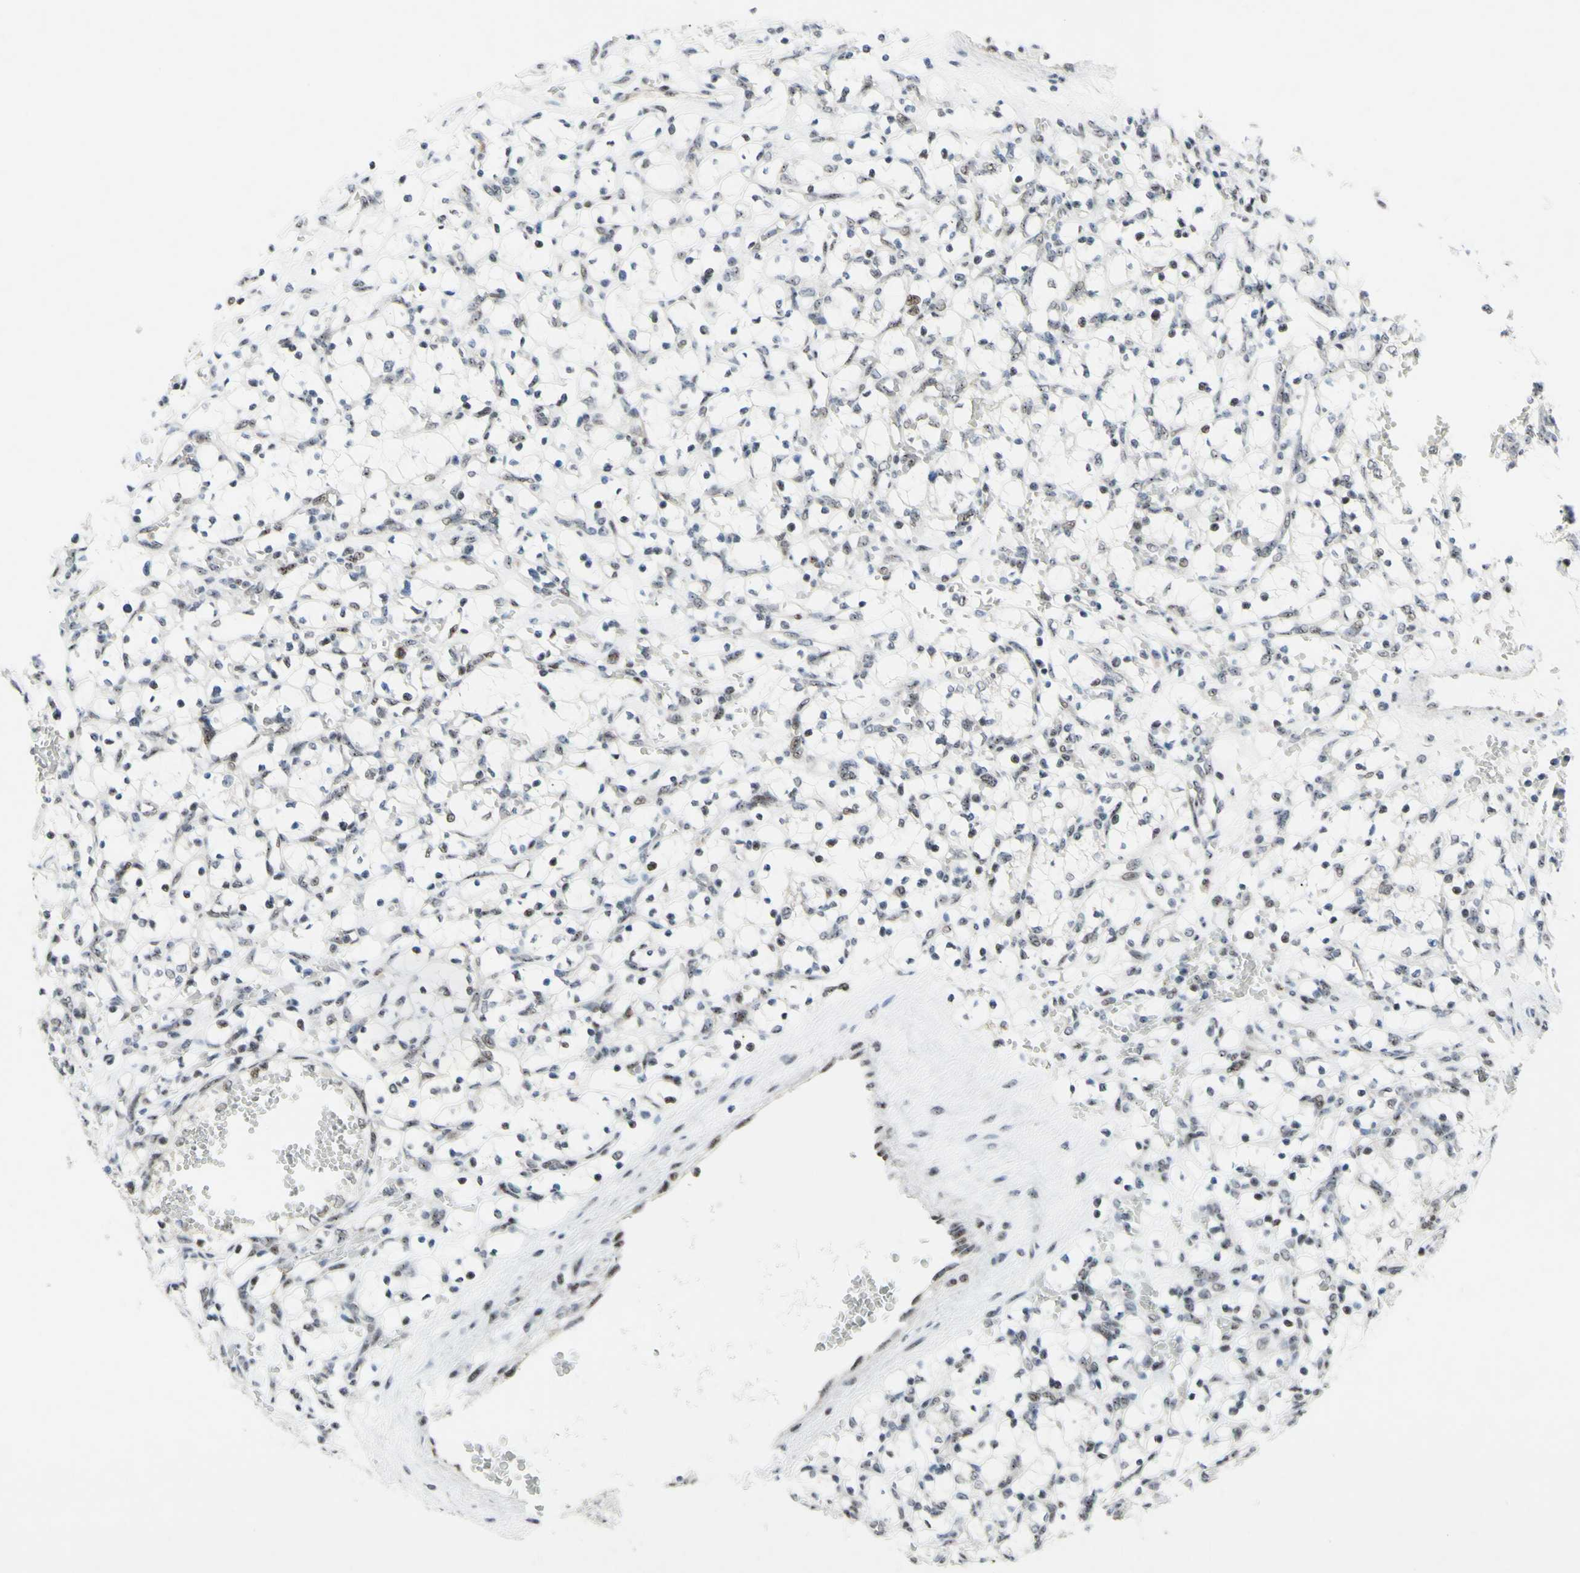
{"staining": {"intensity": "weak", "quantity": "<25%", "location": "nuclear"}, "tissue": "renal cancer", "cell_type": "Tumor cells", "image_type": "cancer", "snomed": [{"axis": "morphology", "description": "Adenocarcinoma, NOS"}, {"axis": "topography", "description": "Kidney"}], "caption": "A histopathology image of human adenocarcinoma (renal) is negative for staining in tumor cells.", "gene": "POLR1A", "patient": {"sex": "female", "age": 69}}